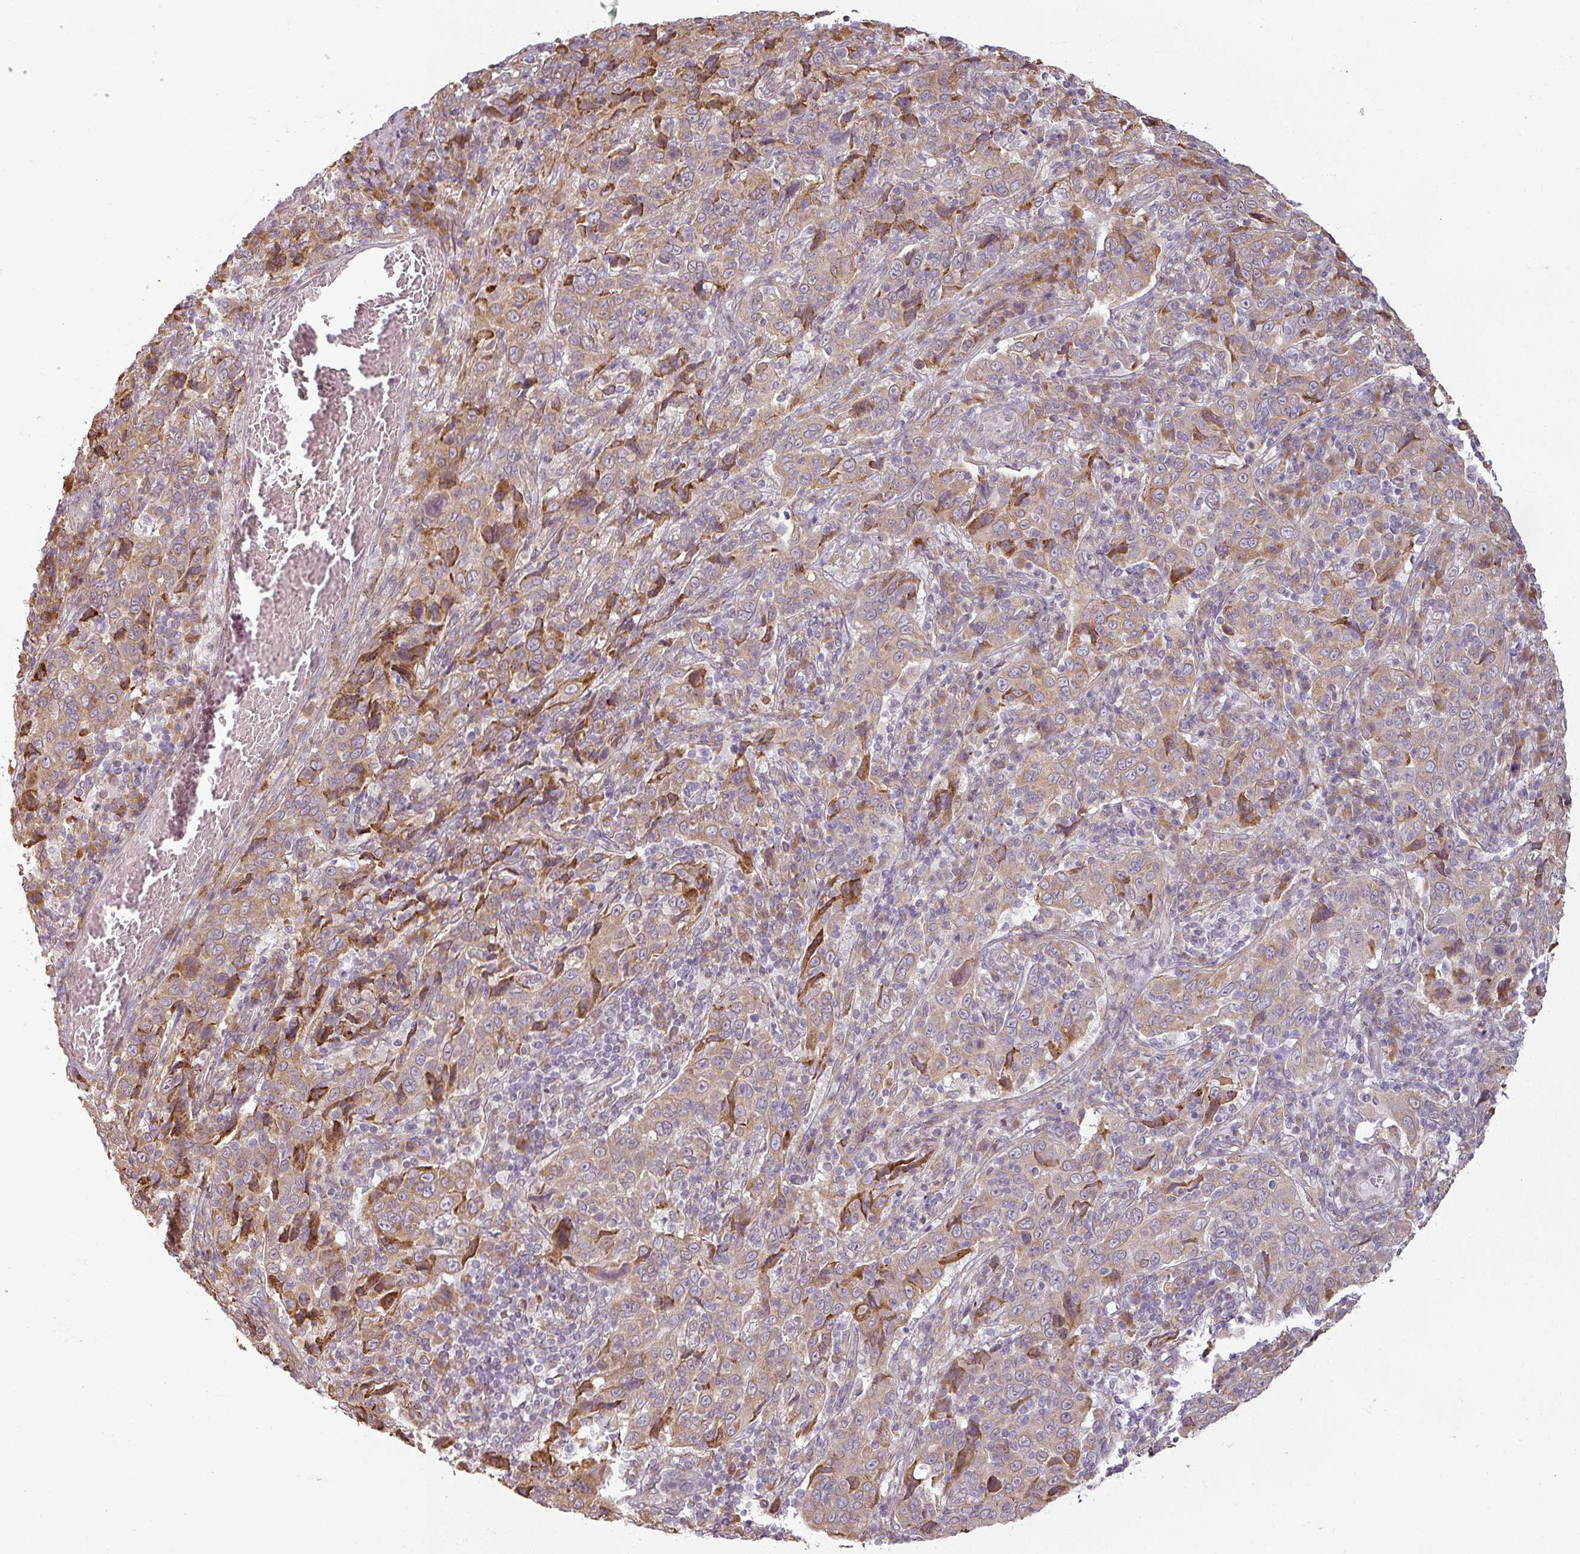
{"staining": {"intensity": "moderate", "quantity": "25%-75%", "location": "cytoplasmic/membranous"}, "tissue": "cervical cancer", "cell_type": "Tumor cells", "image_type": "cancer", "snomed": [{"axis": "morphology", "description": "Squamous cell carcinoma, NOS"}, {"axis": "topography", "description": "Cervix"}], "caption": "Immunohistochemistry (DAB) staining of cervical squamous cell carcinoma exhibits moderate cytoplasmic/membranous protein expression in approximately 25%-75% of tumor cells. The protein is stained brown, and the nuclei are stained in blue (DAB IHC with brightfield microscopy, high magnification).", "gene": "CCDC144A", "patient": {"sex": "female", "age": 46}}